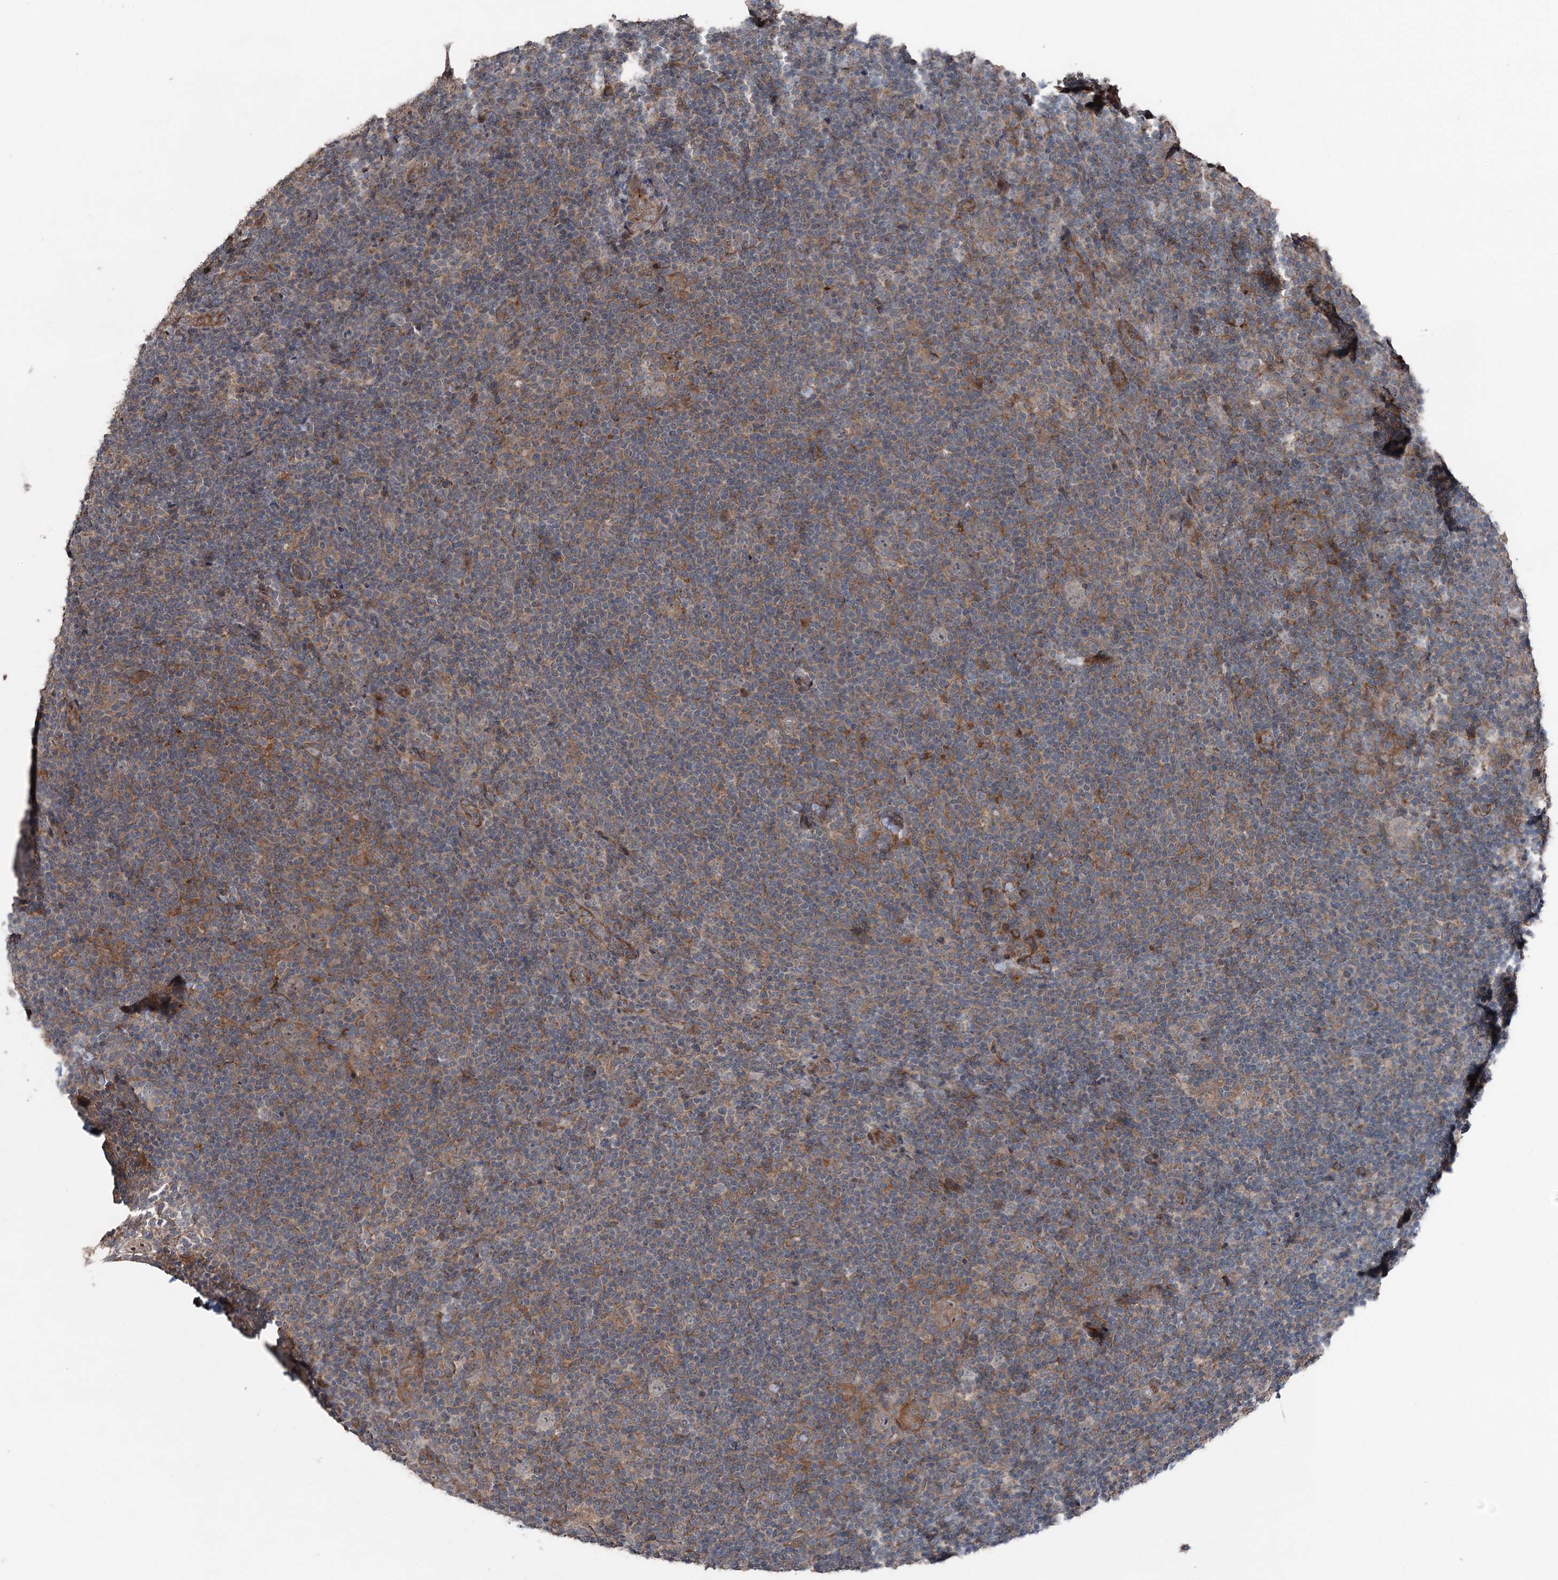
{"staining": {"intensity": "negative", "quantity": "none", "location": "none"}, "tissue": "lymphoma", "cell_type": "Tumor cells", "image_type": "cancer", "snomed": [{"axis": "morphology", "description": "Hodgkin's disease, NOS"}, {"axis": "topography", "description": "Lymph node"}], "caption": "Hodgkin's disease was stained to show a protein in brown. There is no significant staining in tumor cells.", "gene": "MAPK8IP2", "patient": {"sex": "female", "age": 57}}